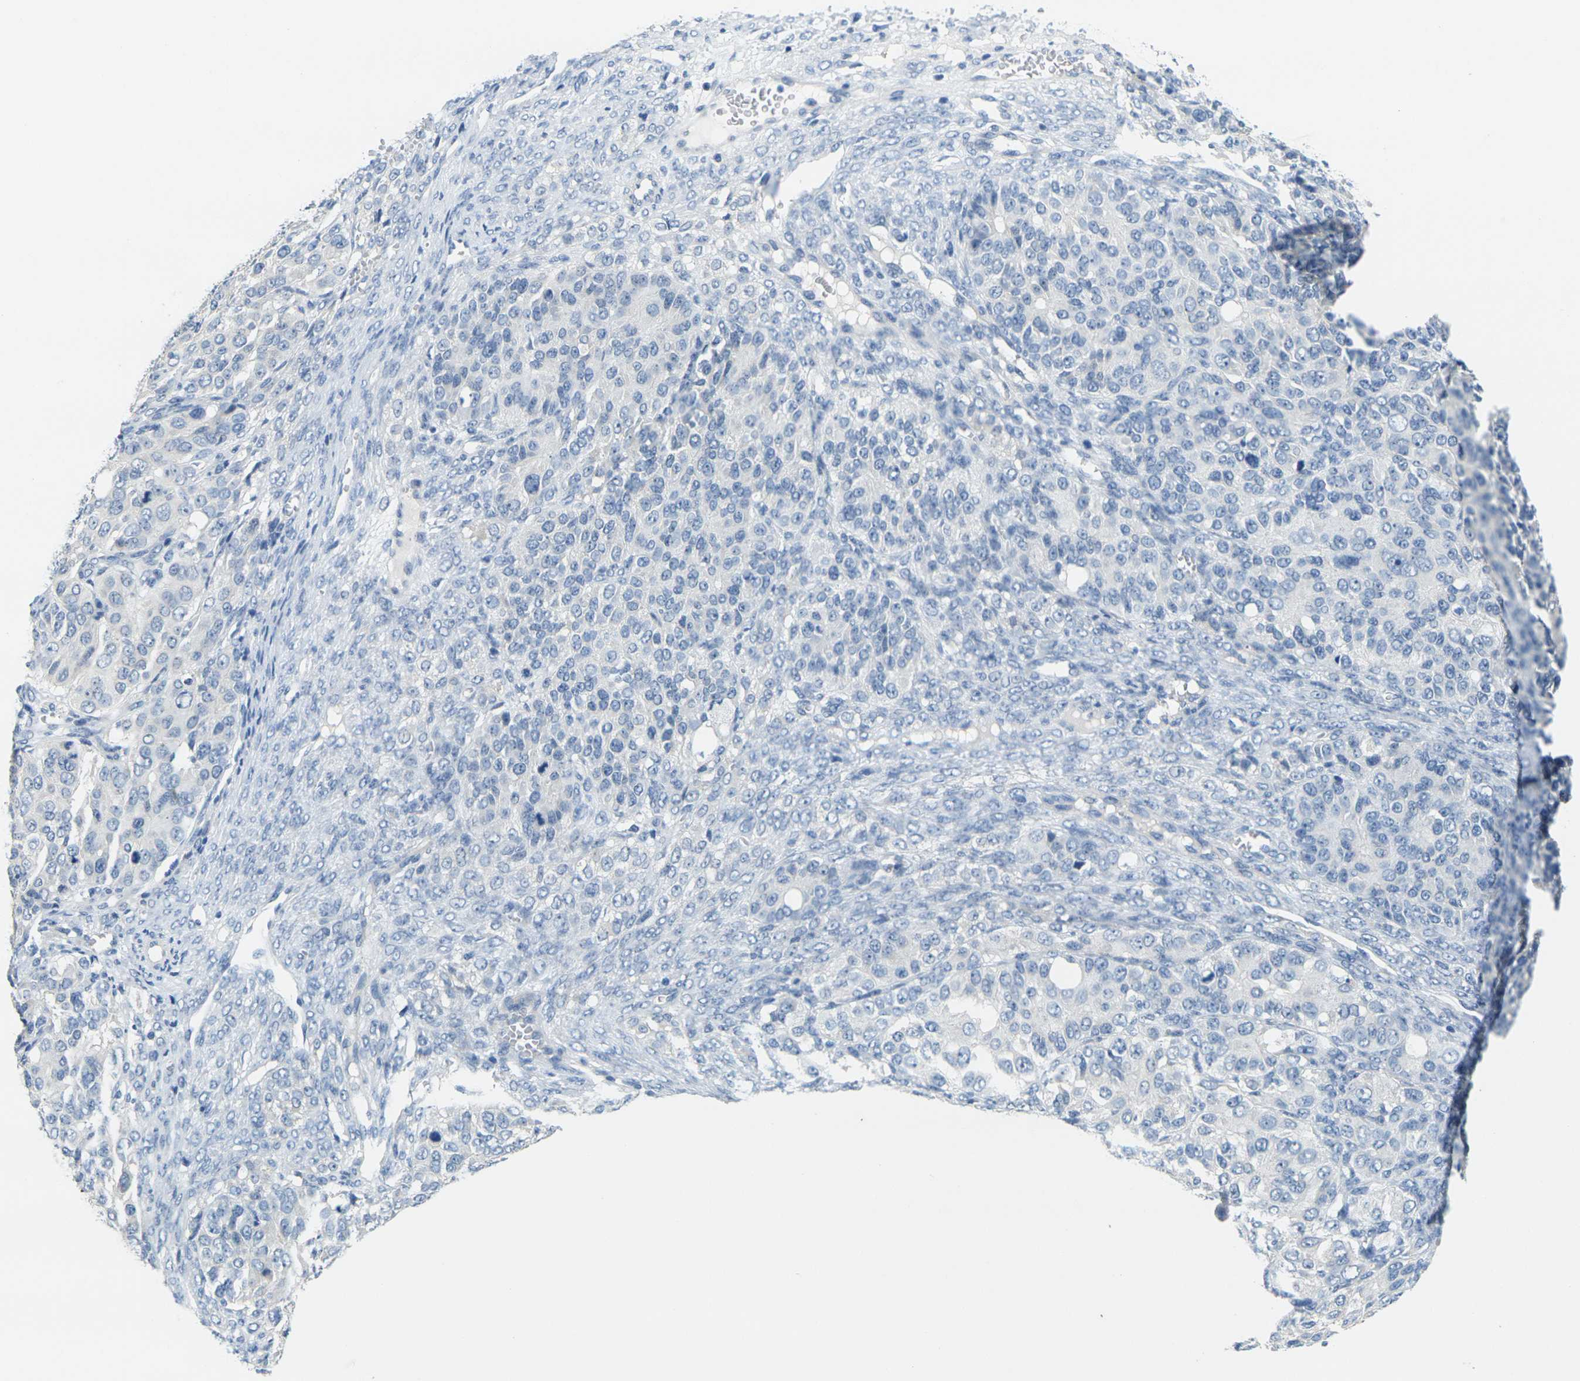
{"staining": {"intensity": "negative", "quantity": "none", "location": "none"}, "tissue": "ovarian cancer", "cell_type": "Tumor cells", "image_type": "cancer", "snomed": [{"axis": "morphology", "description": "Carcinoma, endometroid"}, {"axis": "topography", "description": "Ovary"}], "caption": "This is an immunohistochemistry histopathology image of human ovarian cancer (endometroid carcinoma). There is no expression in tumor cells.", "gene": "GPR15", "patient": {"sex": "female", "age": 51}}